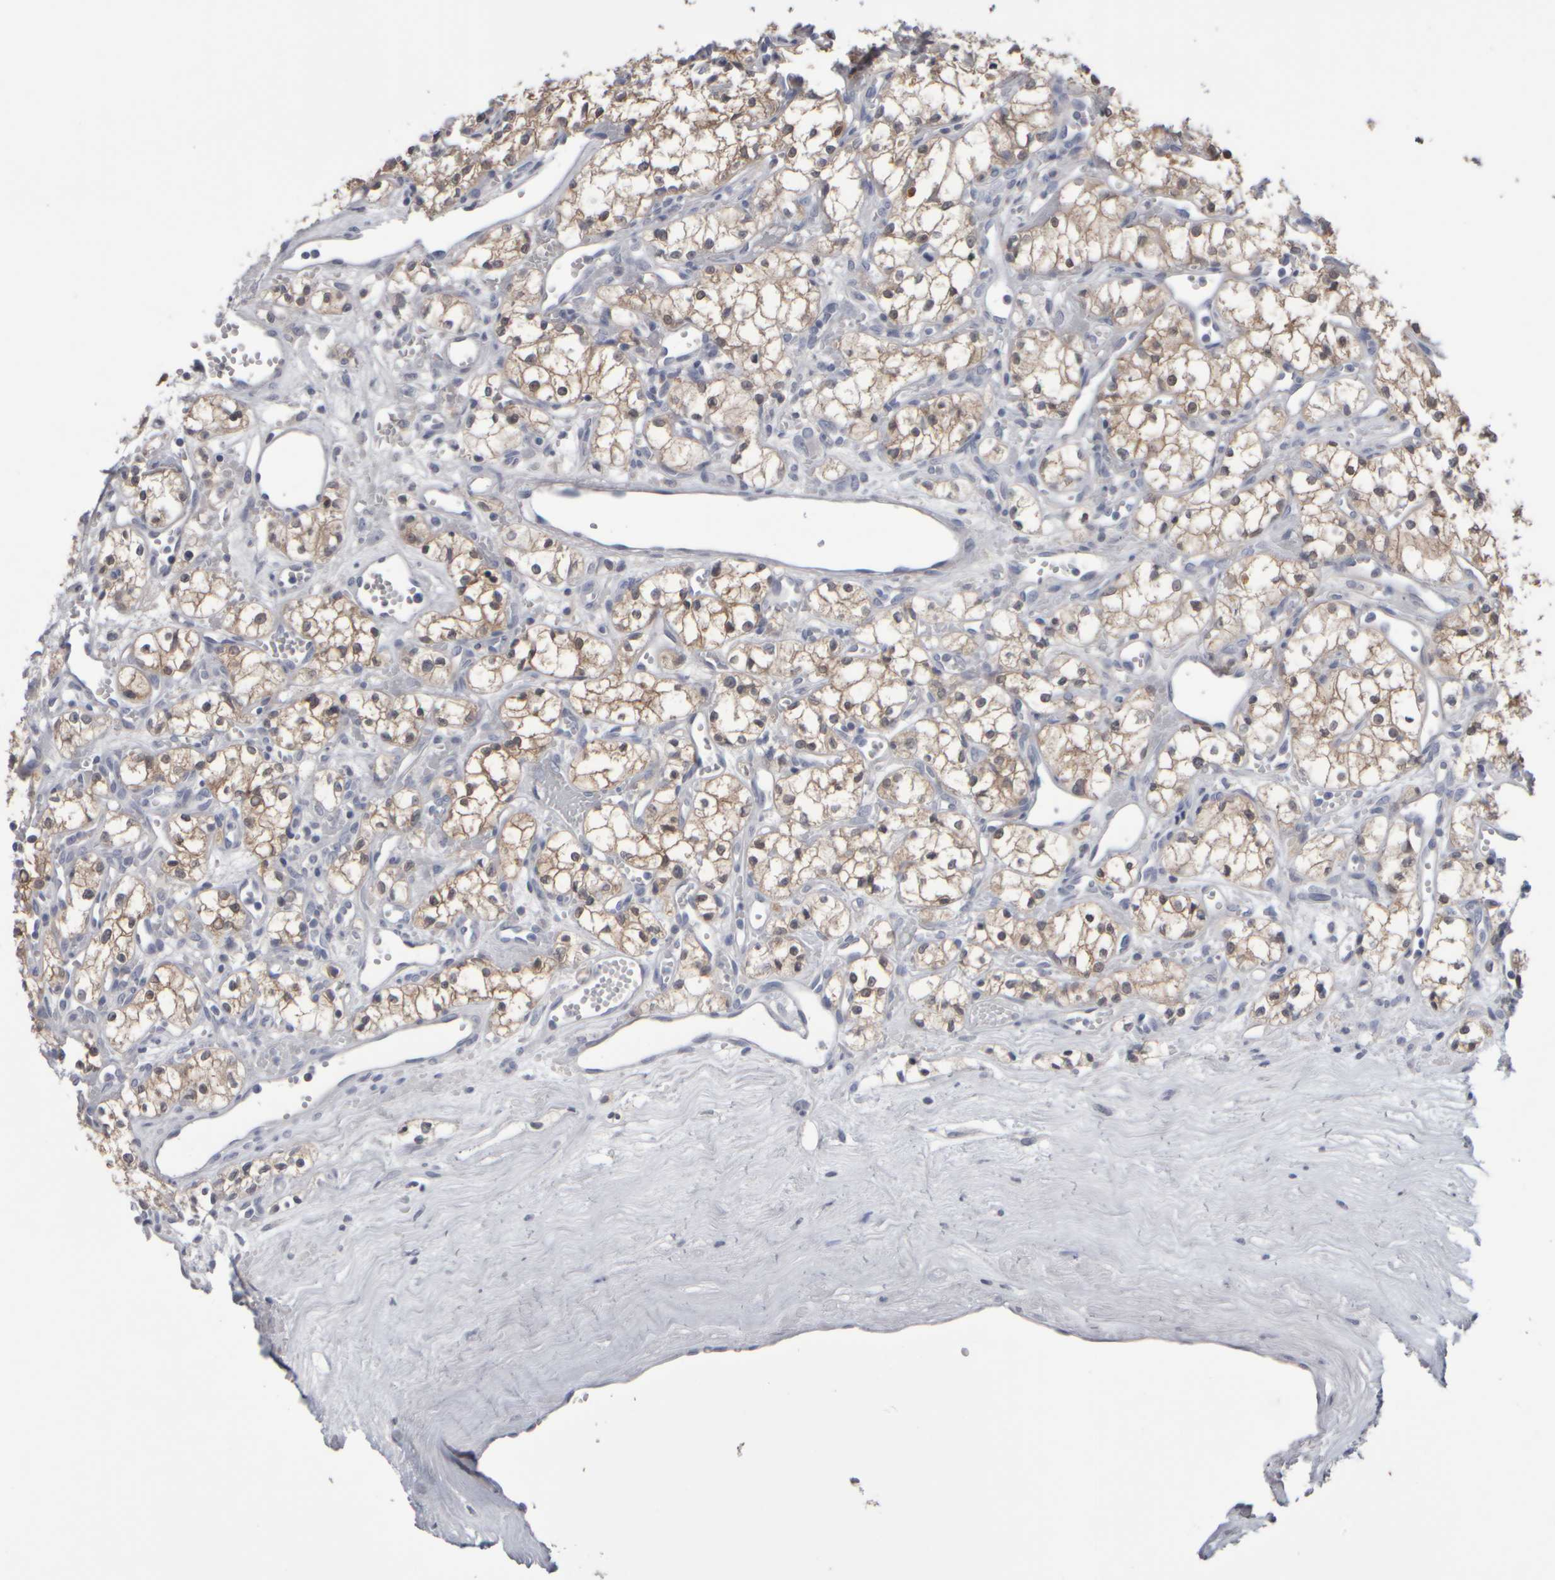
{"staining": {"intensity": "weak", "quantity": ">75%", "location": "cytoplasmic/membranous"}, "tissue": "renal cancer", "cell_type": "Tumor cells", "image_type": "cancer", "snomed": [{"axis": "morphology", "description": "Adenocarcinoma, NOS"}, {"axis": "topography", "description": "Kidney"}], "caption": "Immunohistochemistry (IHC) (DAB (3,3'-diaminobenzidine)) staining of adenocarcinoma (renal) displays weak cytoplasmic/membranous protein positivity in about >75% of tumor cells.", "gene": "EPHX2", "patient": {"sex": "male", "age": 59}}